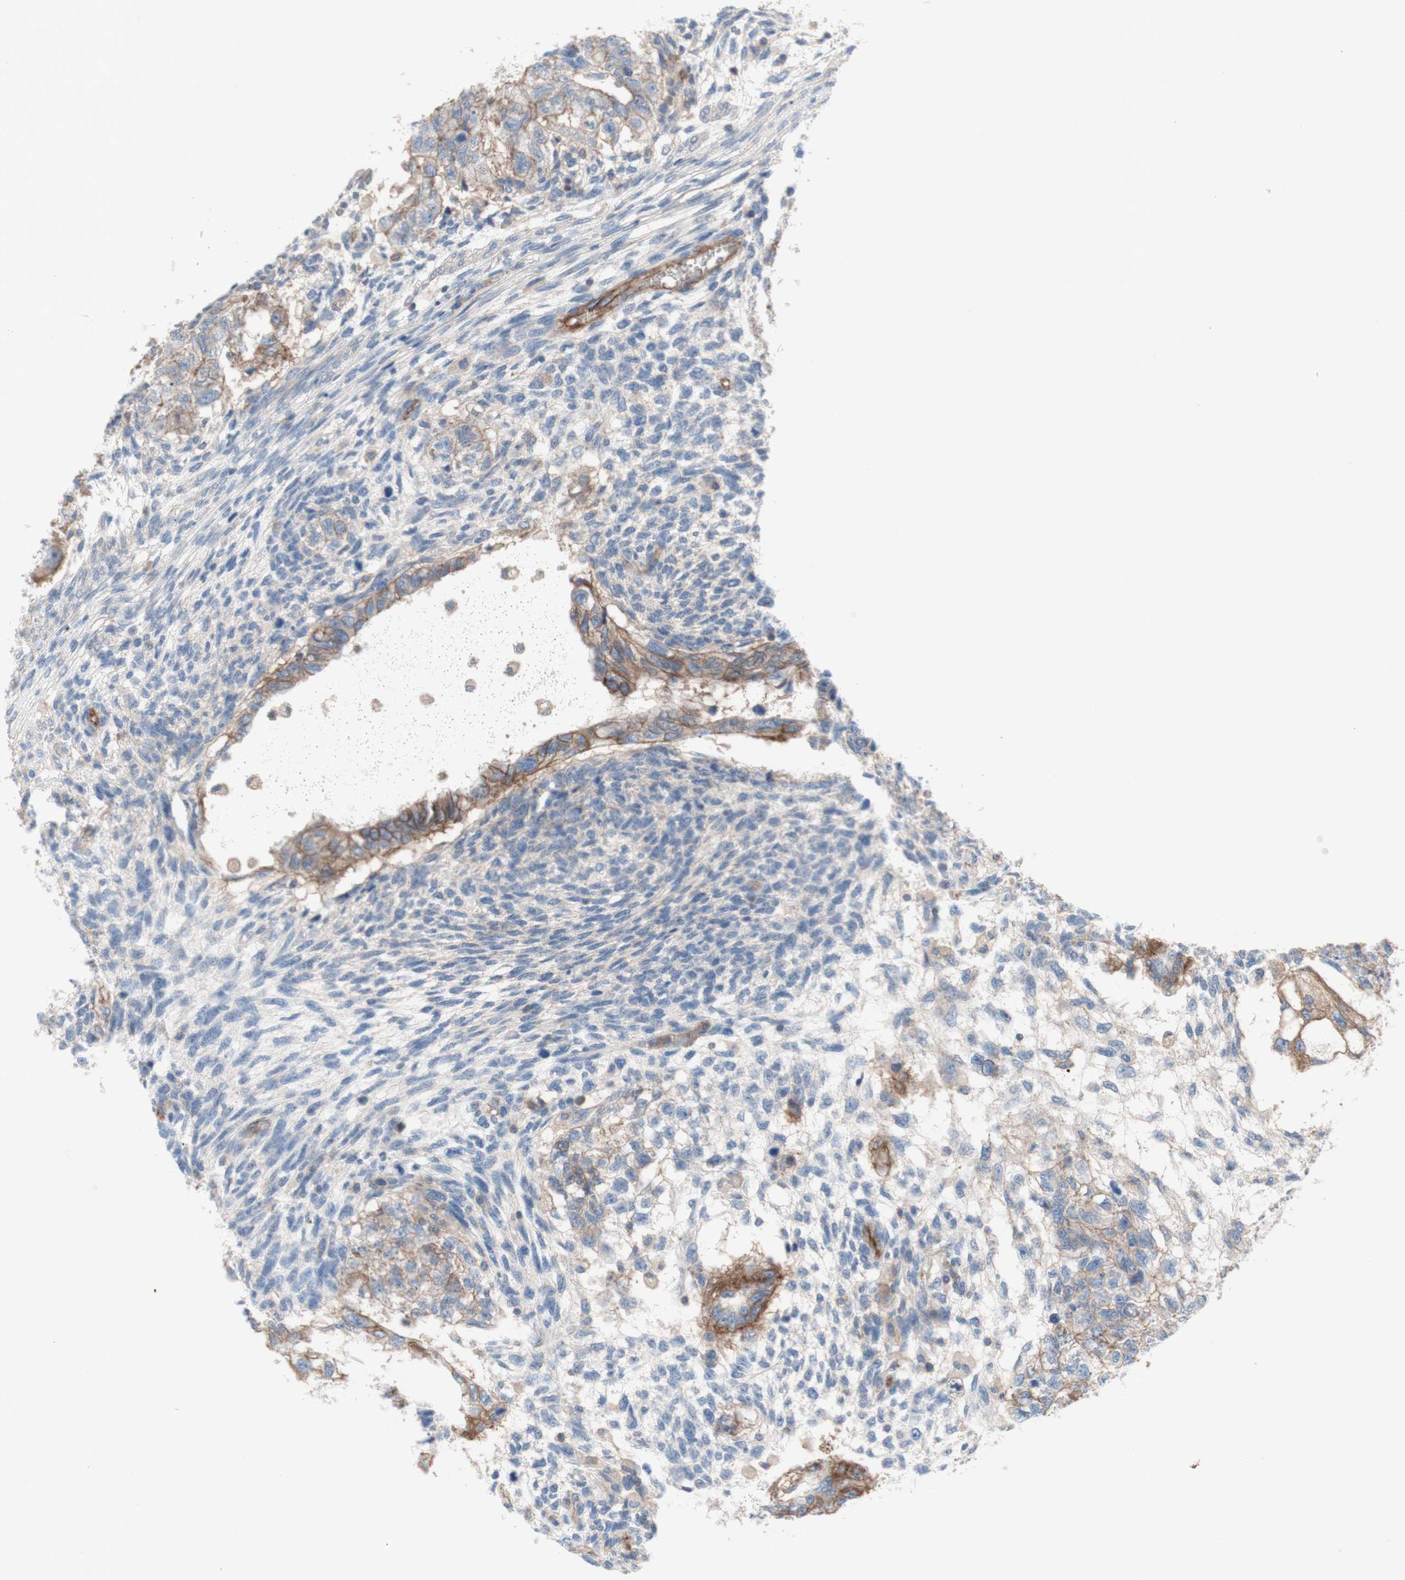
{"staining": {"intensity": "moderate", "quantity": ">75%", "location": "cytoplasmic/membranous"}, "tissue": "testis cancer", "cell_type": "Tumor cells", "image_type": "cancer", "snomed": [{"axis": "morphology", "description": "Normal tissue, NOS"}, {"axis": "morphology", "description": "Carcinoma, Embryonal, NOS"}, {"axis": "topography", "description": "Testis"}], "caption": "Moderate cytoplasmic/membranous protein expression is present in about >75% of tumor cells in testis cancer (embryonal carcinoma).", "gene": "CD46", "patient": {"sex": "male", "age": 36}}